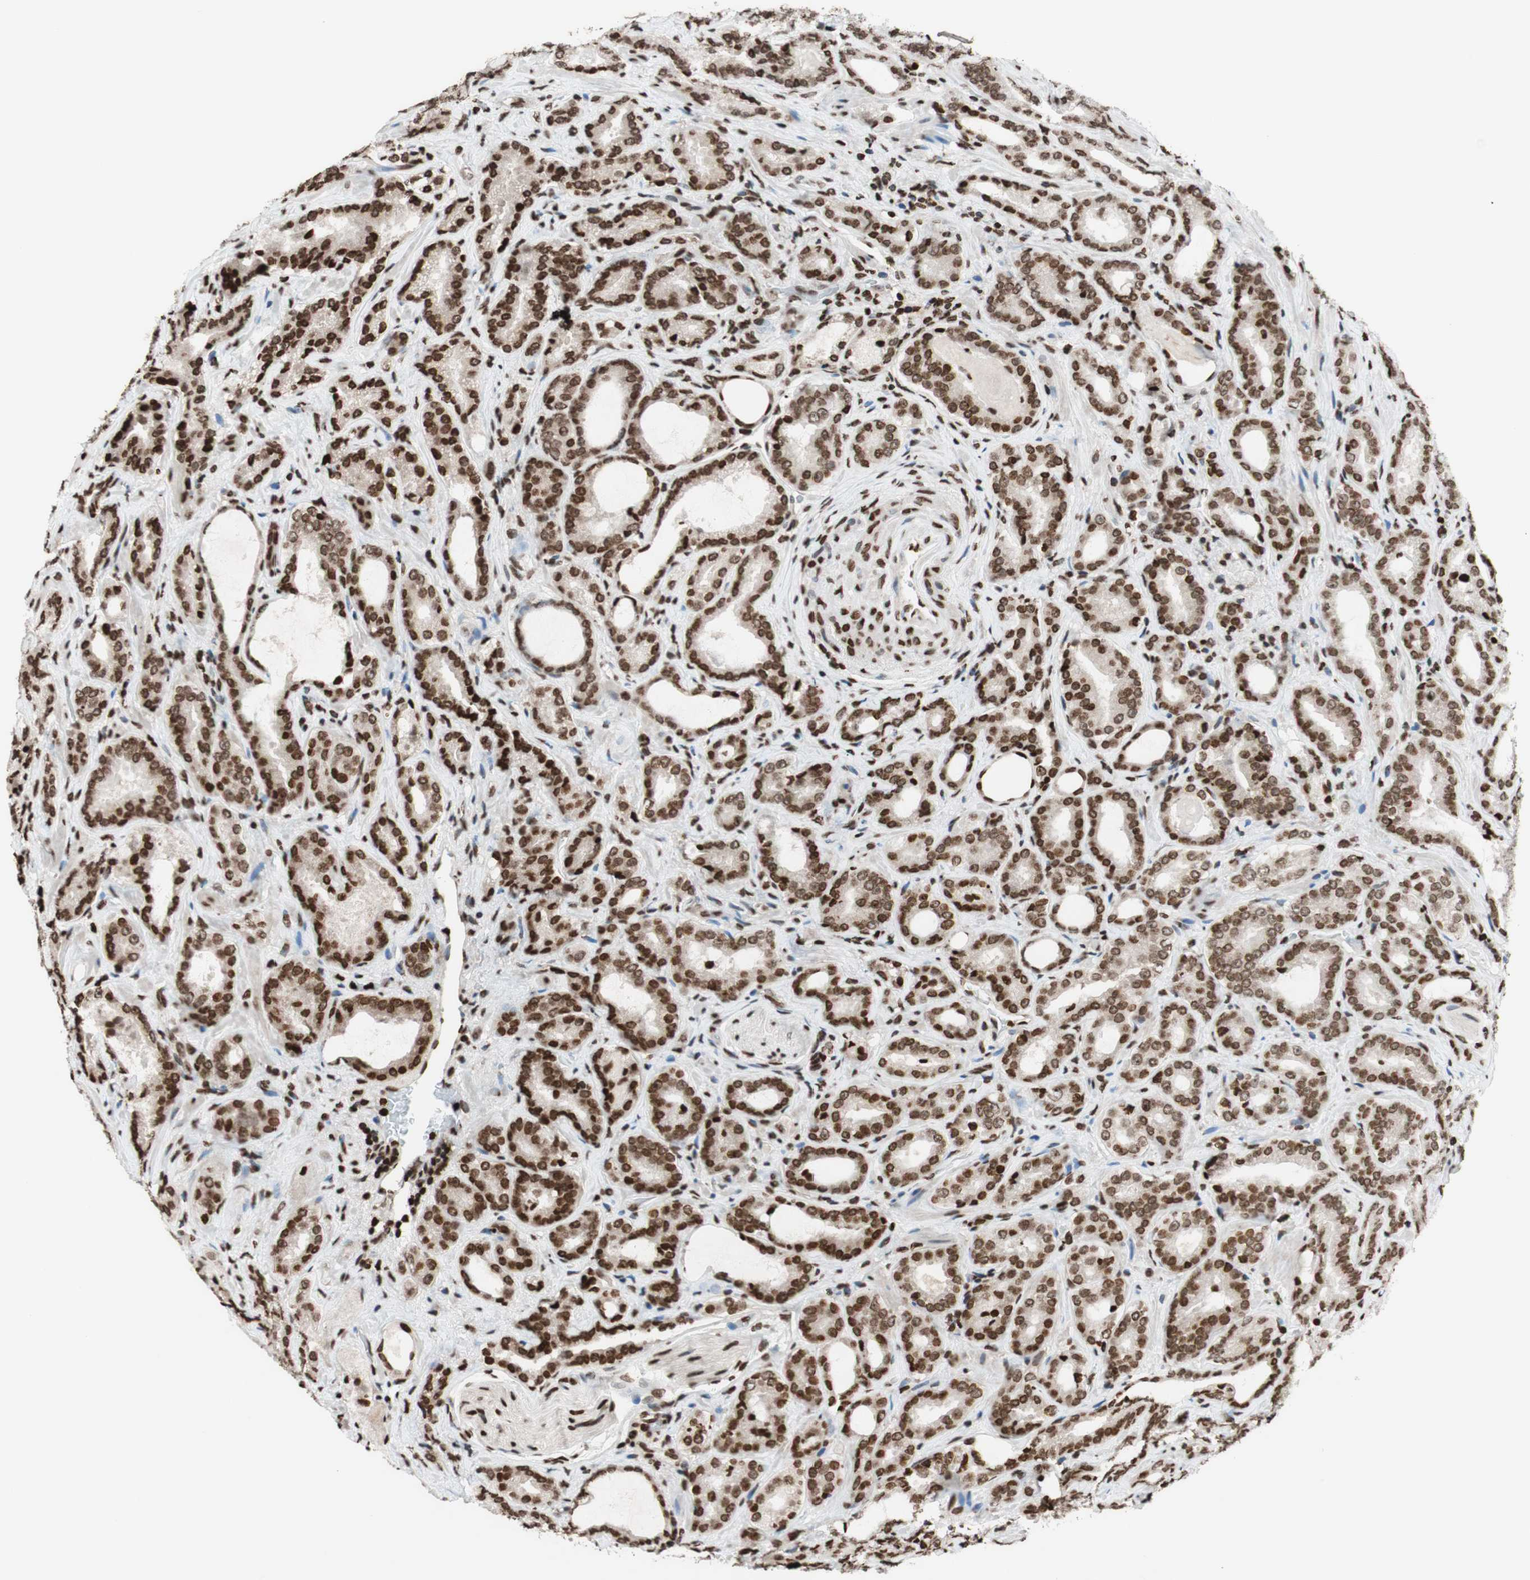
{"staining": {"intensity": "strong", "quantity": ">75%", "location": "nuclear"}, "tissue": "prostate cancer", "cell_type": "Tumor cells", "image_type": "cancer", "snomed": [{"axis": "morphology", "description": "Adenocarcinoma, Low grade"}, {"axis": "topography", "description": "Prostate"}], "caption": "Protein staining of prostate low-grade adenocarcinoma tissue shows strong nuclear positivity in about >75% of tumor cells. The protein of interest is shown in brown color, while the nuclei are stained blue.", "gene": "NCOA3", "patient": {"sex": "male", "age": 60}}